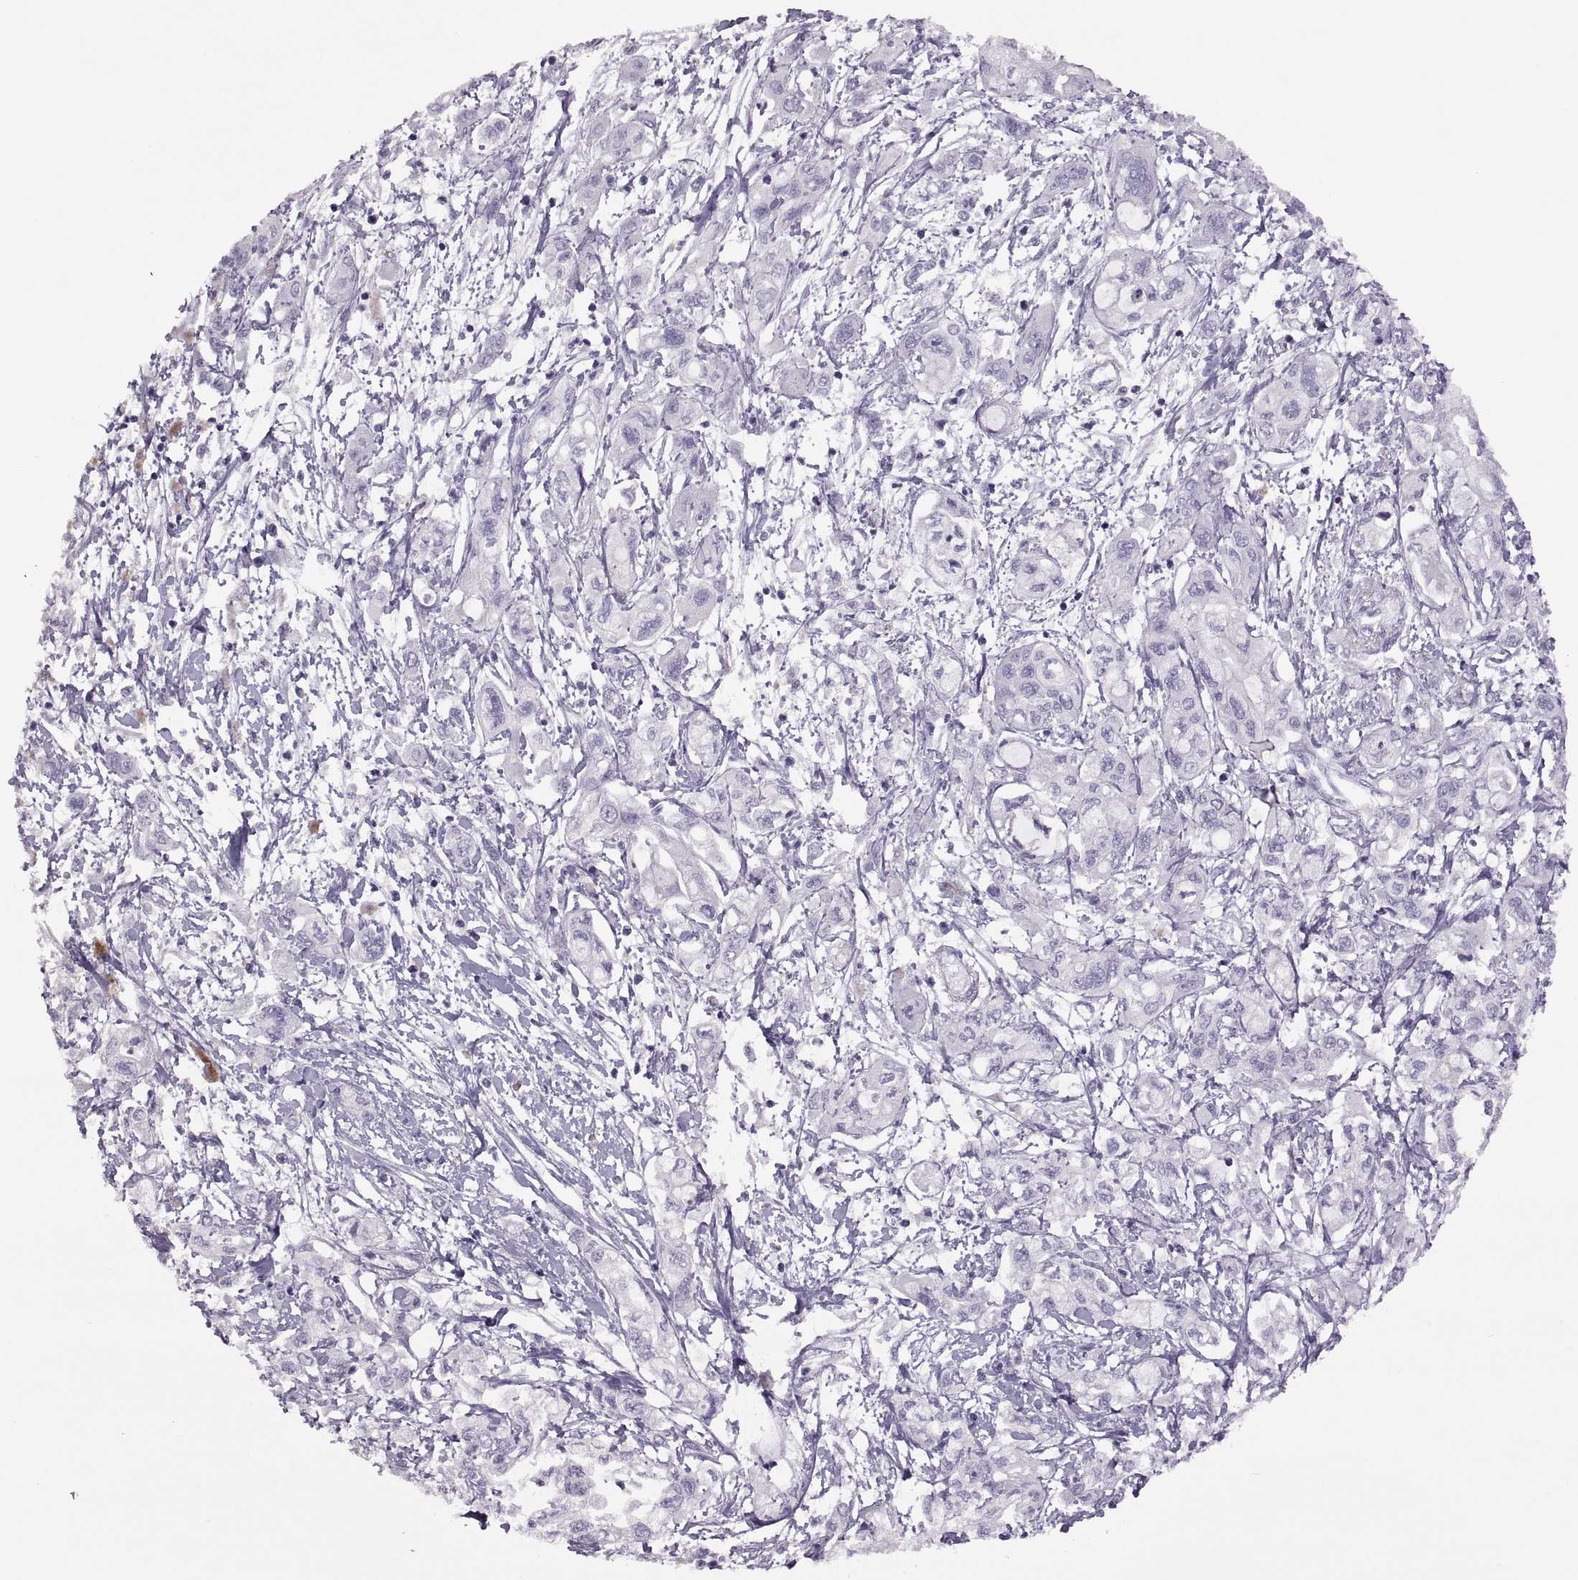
{"staining": {"intensity": "negative", "quantity": "none", "location": "none"}, "tissue": "pancreatic cancer", "cell_type": "Tumor cells", "image_type": "cancer", "snomed": [{"axis": "morphology", "description": "Adenocarcinoma, NOS"}, {"axis": "topography", "description": "Pancreas"}], "caption": "Pancreatic cancer (adenocarcinoma) was stained to show a protein in brown. There is no significant positivity in tumor cells.", "gene": "TBX19", "patient": {"sex": "male", "age": 54}}